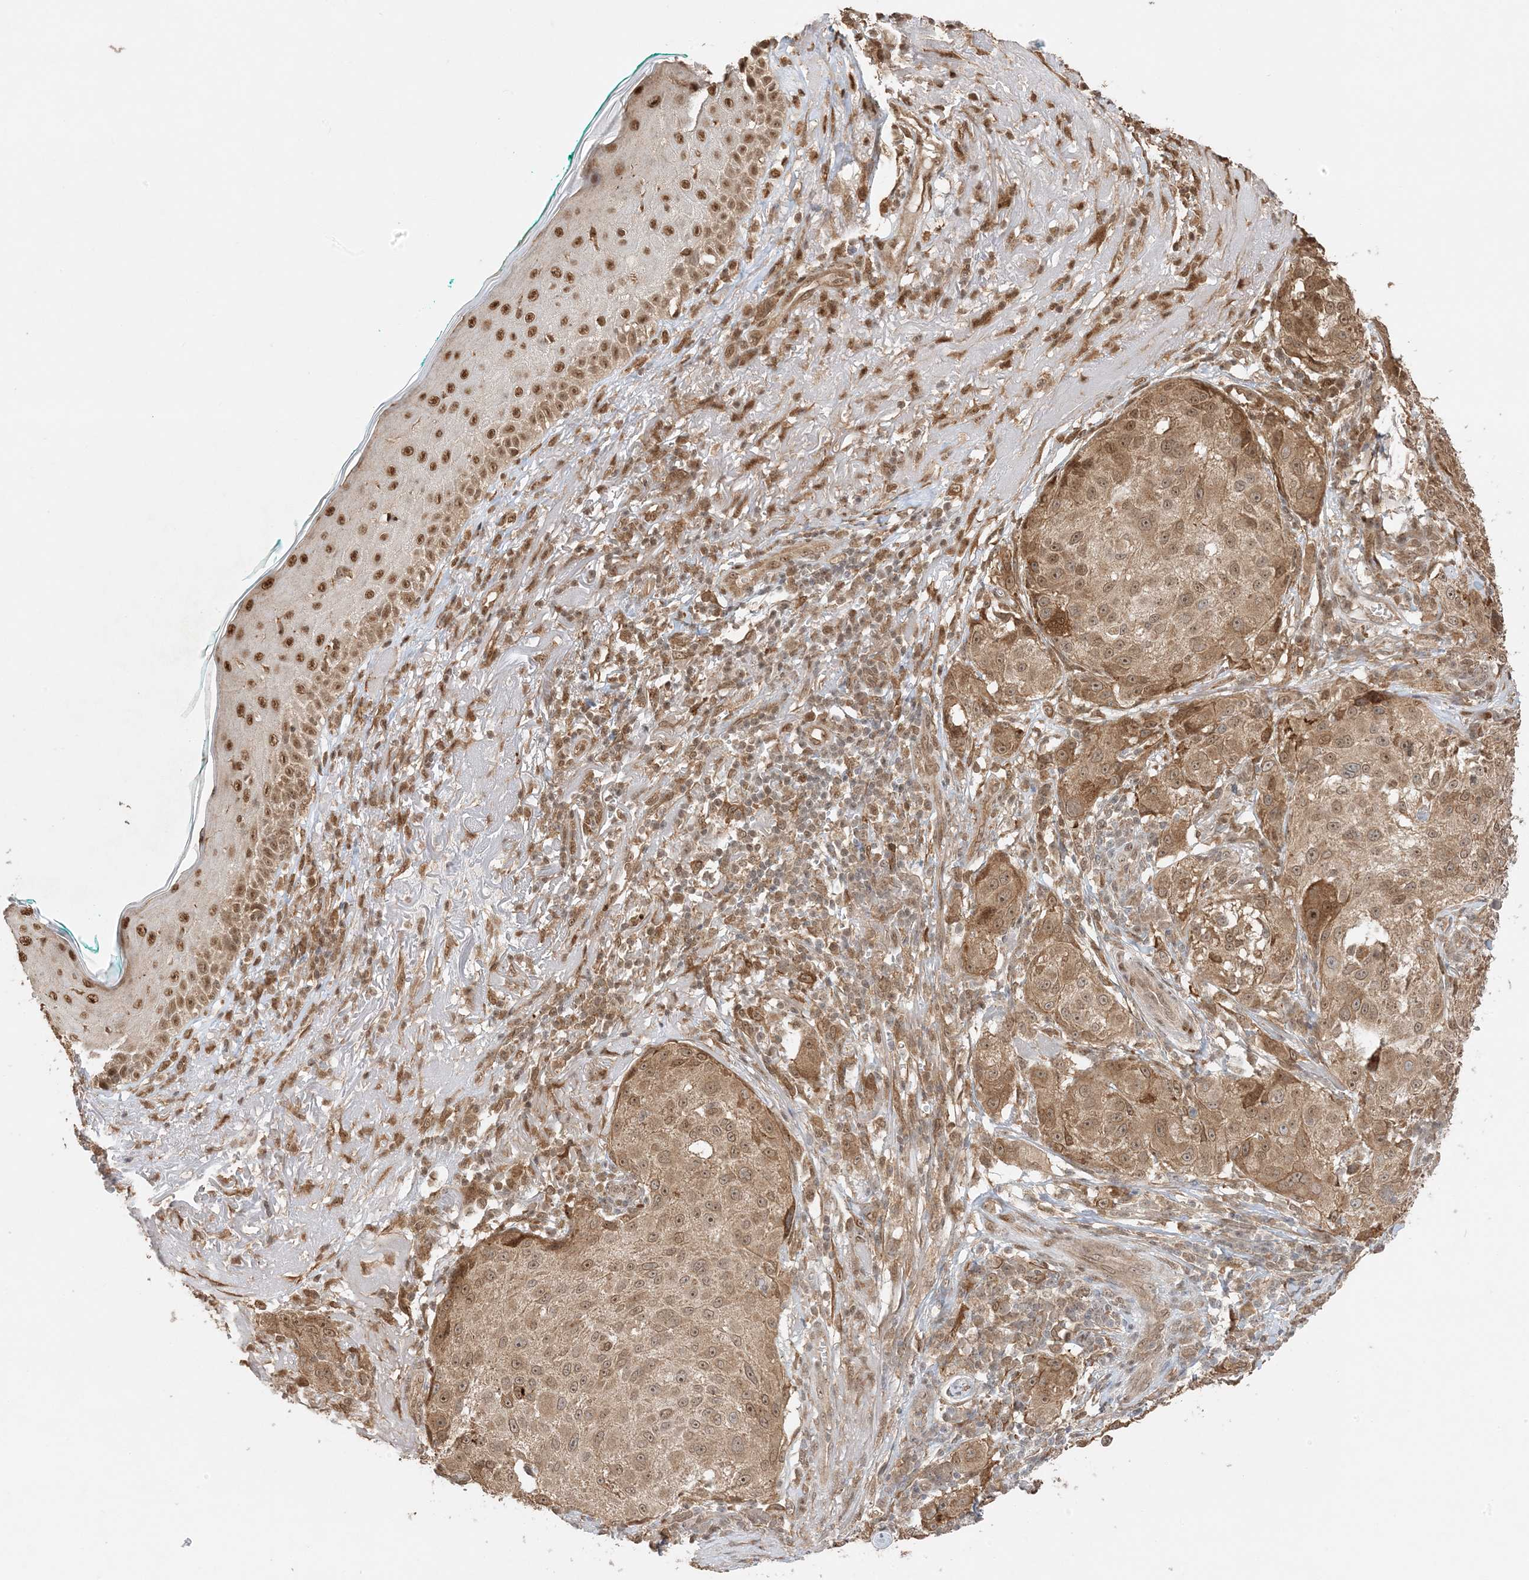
{"staining": {"intensity": "moderate", "quantity": ">75%", "location": "cytoplasmic/membranous,nuclear"}, "tissue": "melanoma", "cell_type": "Tumor cells", "image_type": "cancer", "snomed": [{"axis": "morphology", "description": "Necrosis, NOS"}, {"axis": "morphology", "description": "Malignant melanoma, NOS"}, {"axis": "topography", "description": "Skin"}], "caption": "Malignant melanoma tissue displays moderate cytoplasmic/membranous and nuclear positivity in approximately >75% of tumor cells The protein of interest is stained brown, and the nuclei are stained in blue (DAB IHC with brightfield microscopy, high magnification).", "gene": "ZBTB41", "patient": {"sex": "female", "age": 87}}